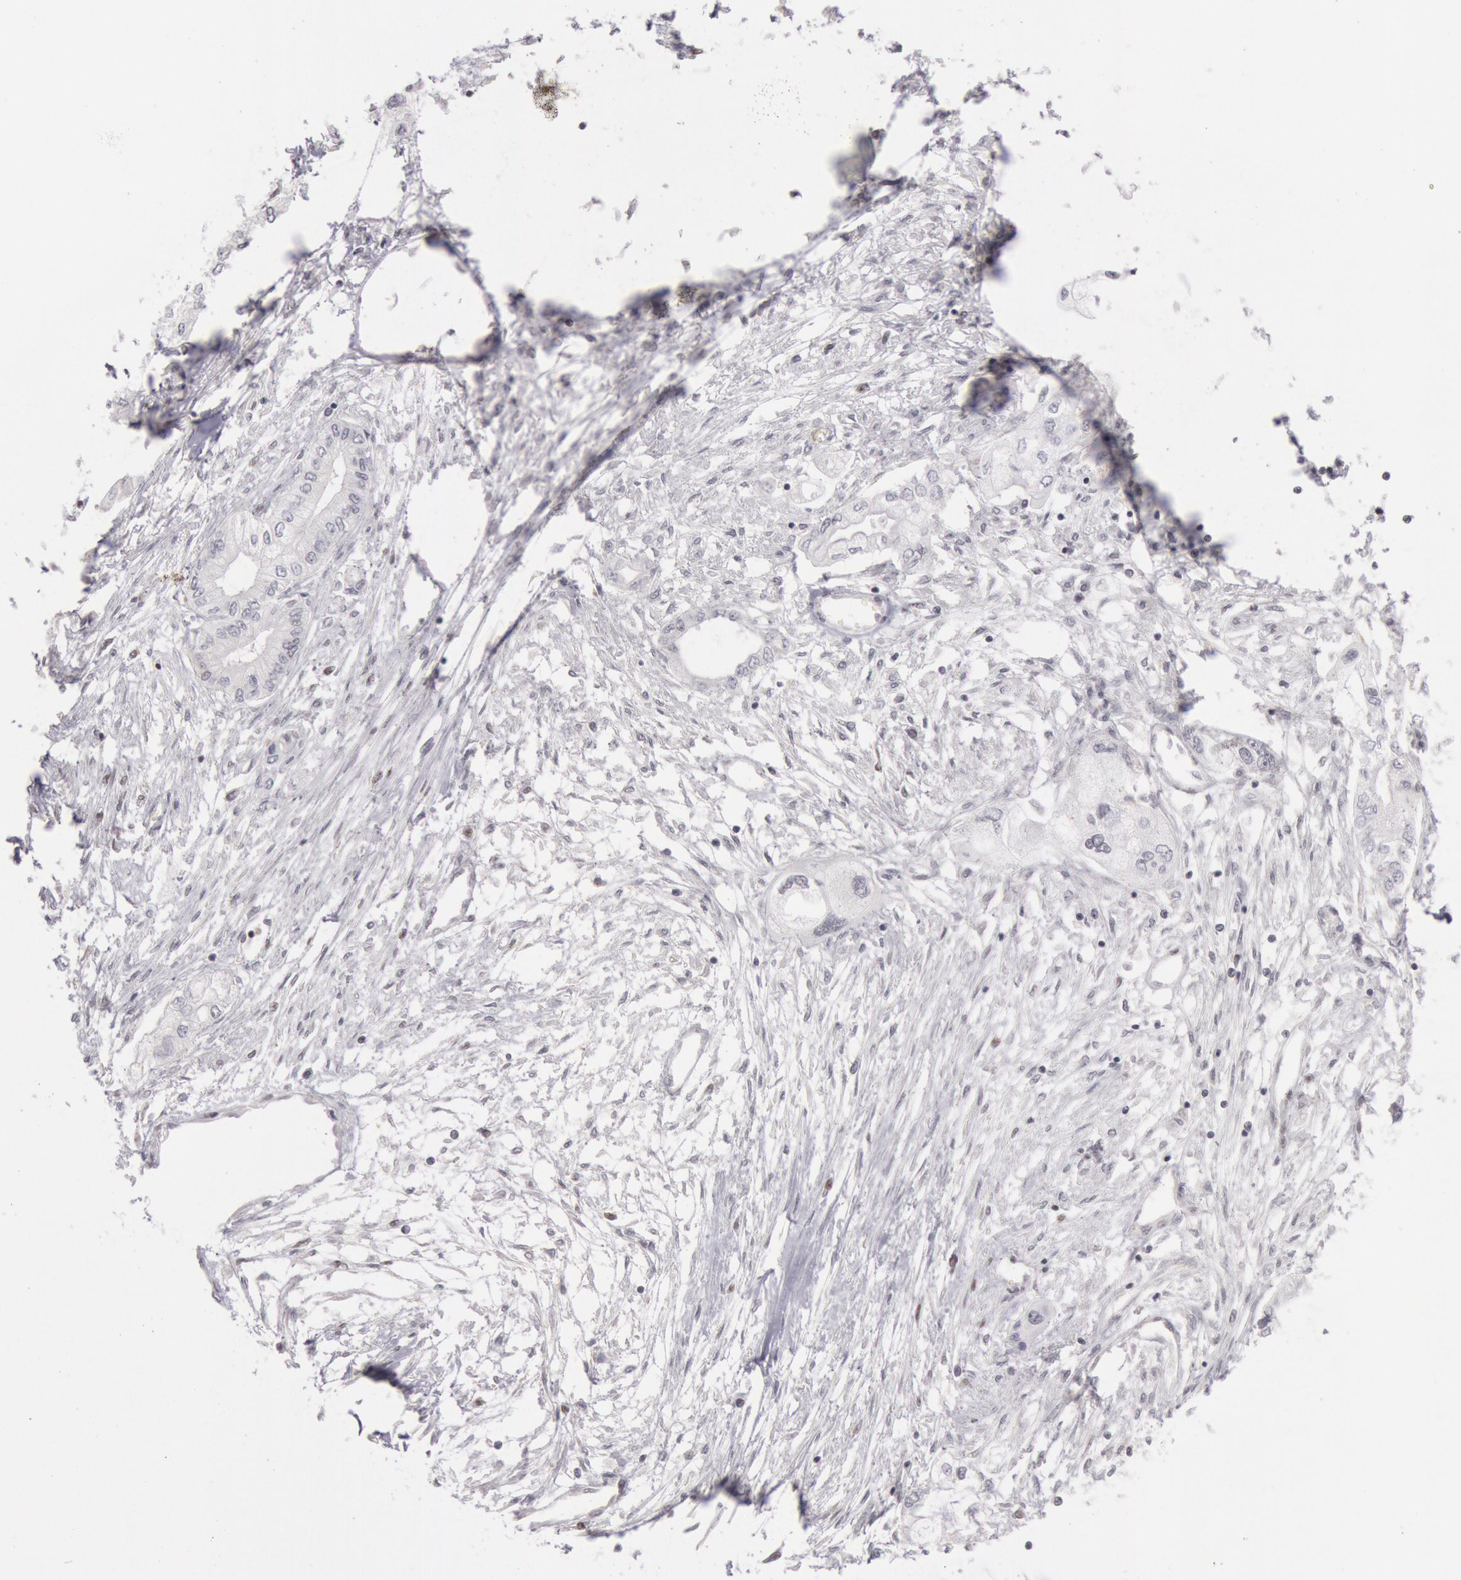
{"staining": {"intensity": "negative", "quantity": "none", "location": "none"}, "tissue": "pancreatic cancer", "cell_type": "Tumor cells", "image_type": "cancer", "snomed": [{"axis": "morphology", "description": "Adenocarcinoma, NOS"}, {"axis": "topography", "description": "Pancreas"}], "caption": "Tumor cells are negative for brown protein staining in pancreatic cancer.", "gene": "ESS2", "patient": {"sex": "male", "age": 79}}